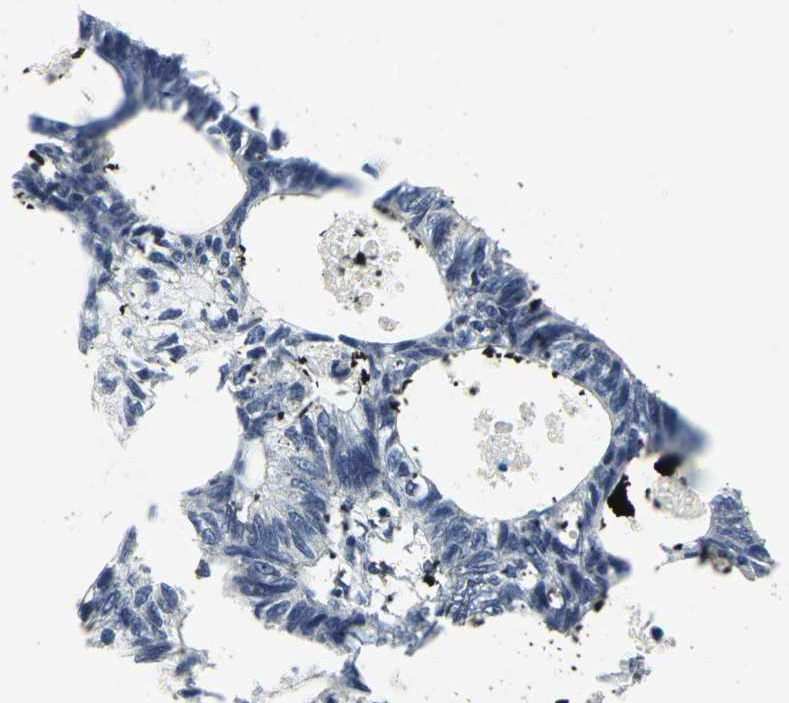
{"staining": {"intensity": "negative", "quantity": "none", "location": "none"}, "tissue": "colorectal cancer", "cell_type": "Tumor cells", "image_type": "cancer", "snomed": [{"axis": "morphology", "description": "Adenocarcinoma, NOS"}, {"axis": "topography", "description": "Colon"}], "caption": "Human colorectal adenocarcinoma stained for a protein using immunohistochemistry (IHC) shows no expression in tumor cells.", "gene": "RPA1", "patient": {"sex": "female", "age": 55}}